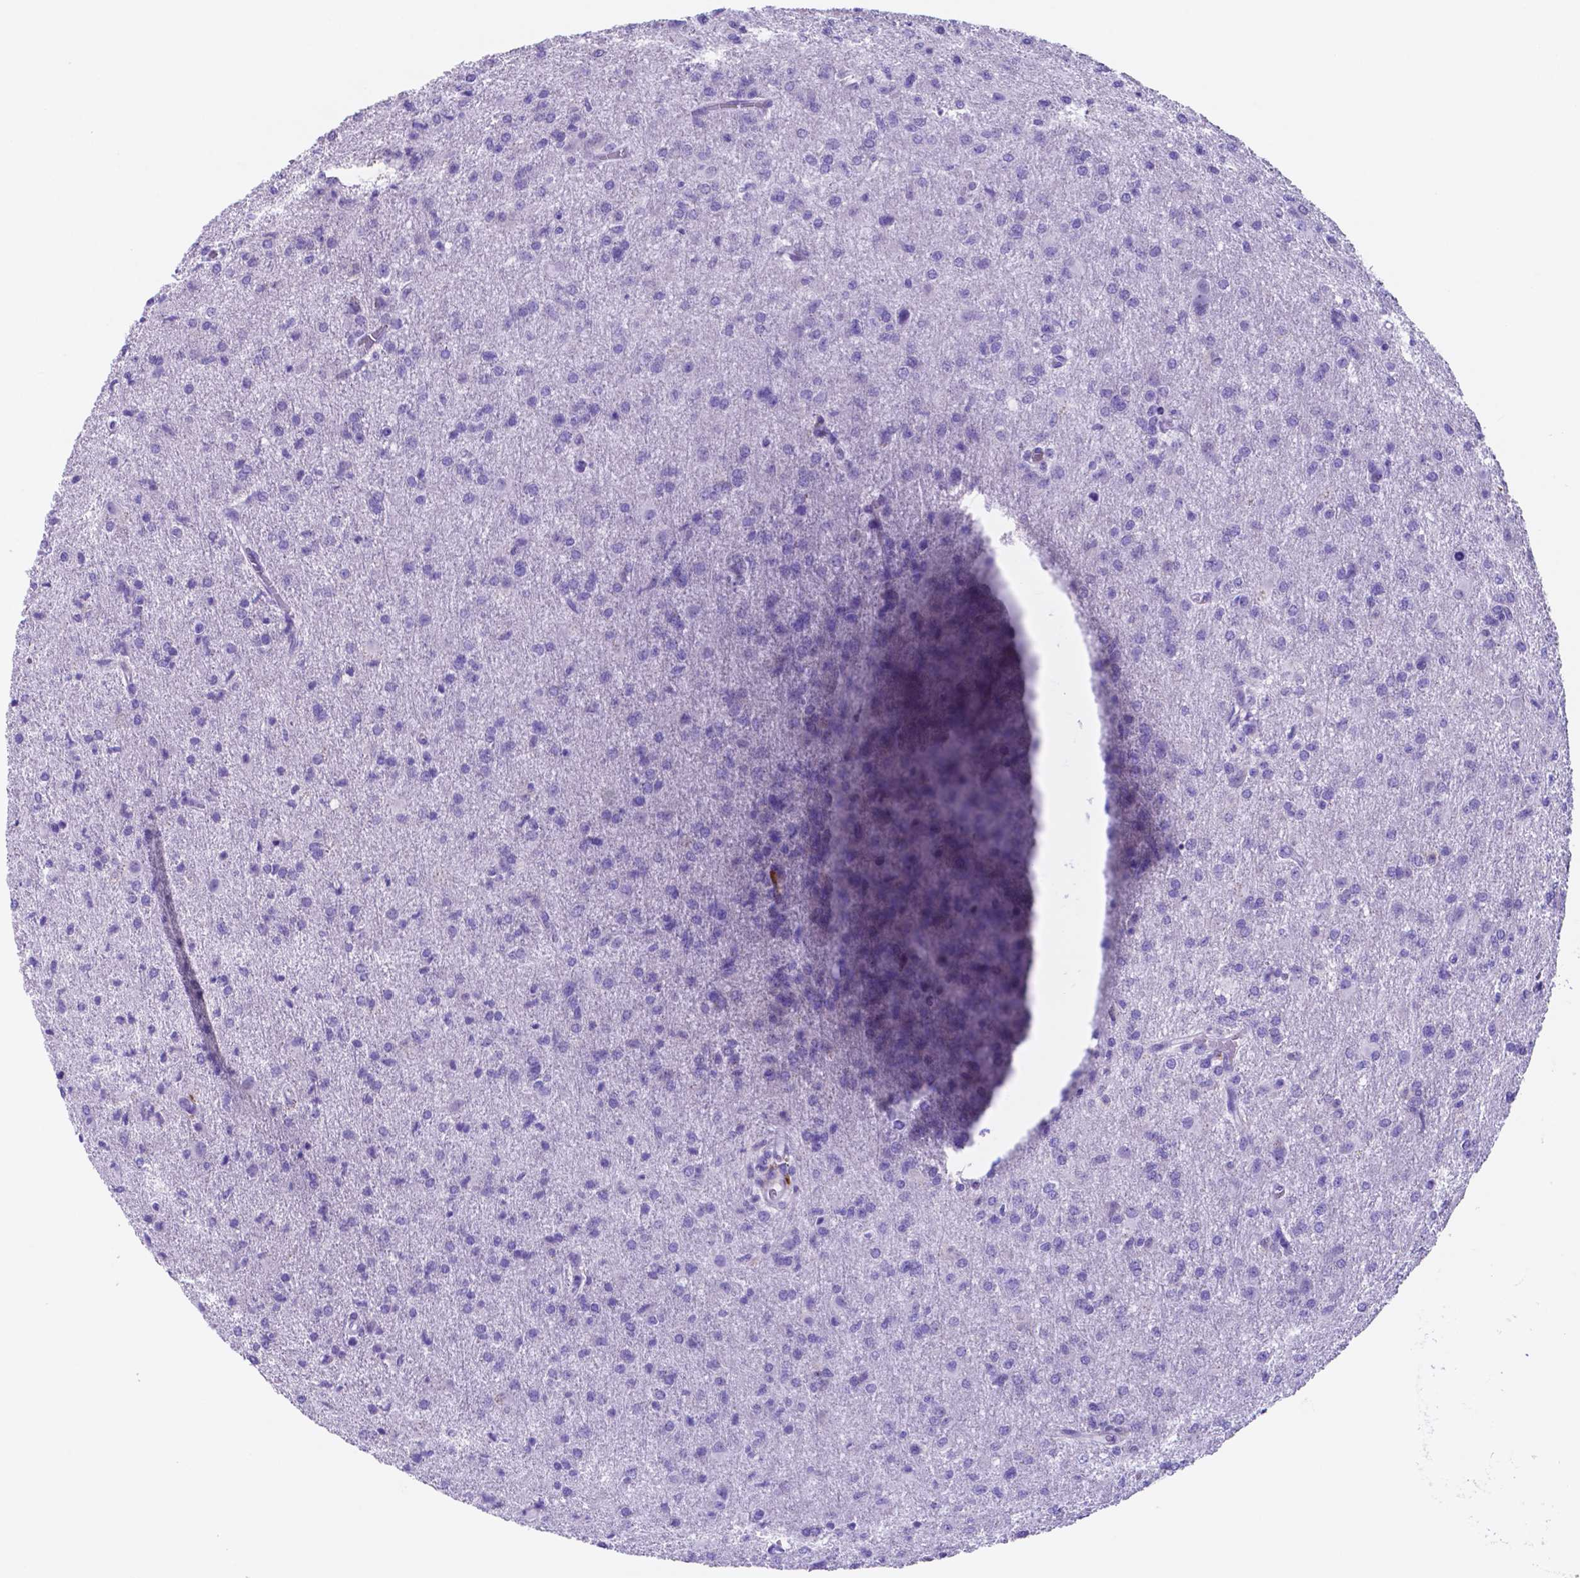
{"staining": {"intensity": "negative", "quantity": "none", "location": "none"}, "tissue": "glioma", "cell_type": "Tumor cells", "image_type": "cancer", "snomed": [{"axis": "morphology", "description": "Glioma, malignant, High grade"}, {"axis": "topography", "description": "Brain"}], "caption": "DAB immunohistochemical staining of human glioma displays no significant expression in tumor cells.", "gene": "DNAAF8", "patient": {"sex": "male", "age": 68}}